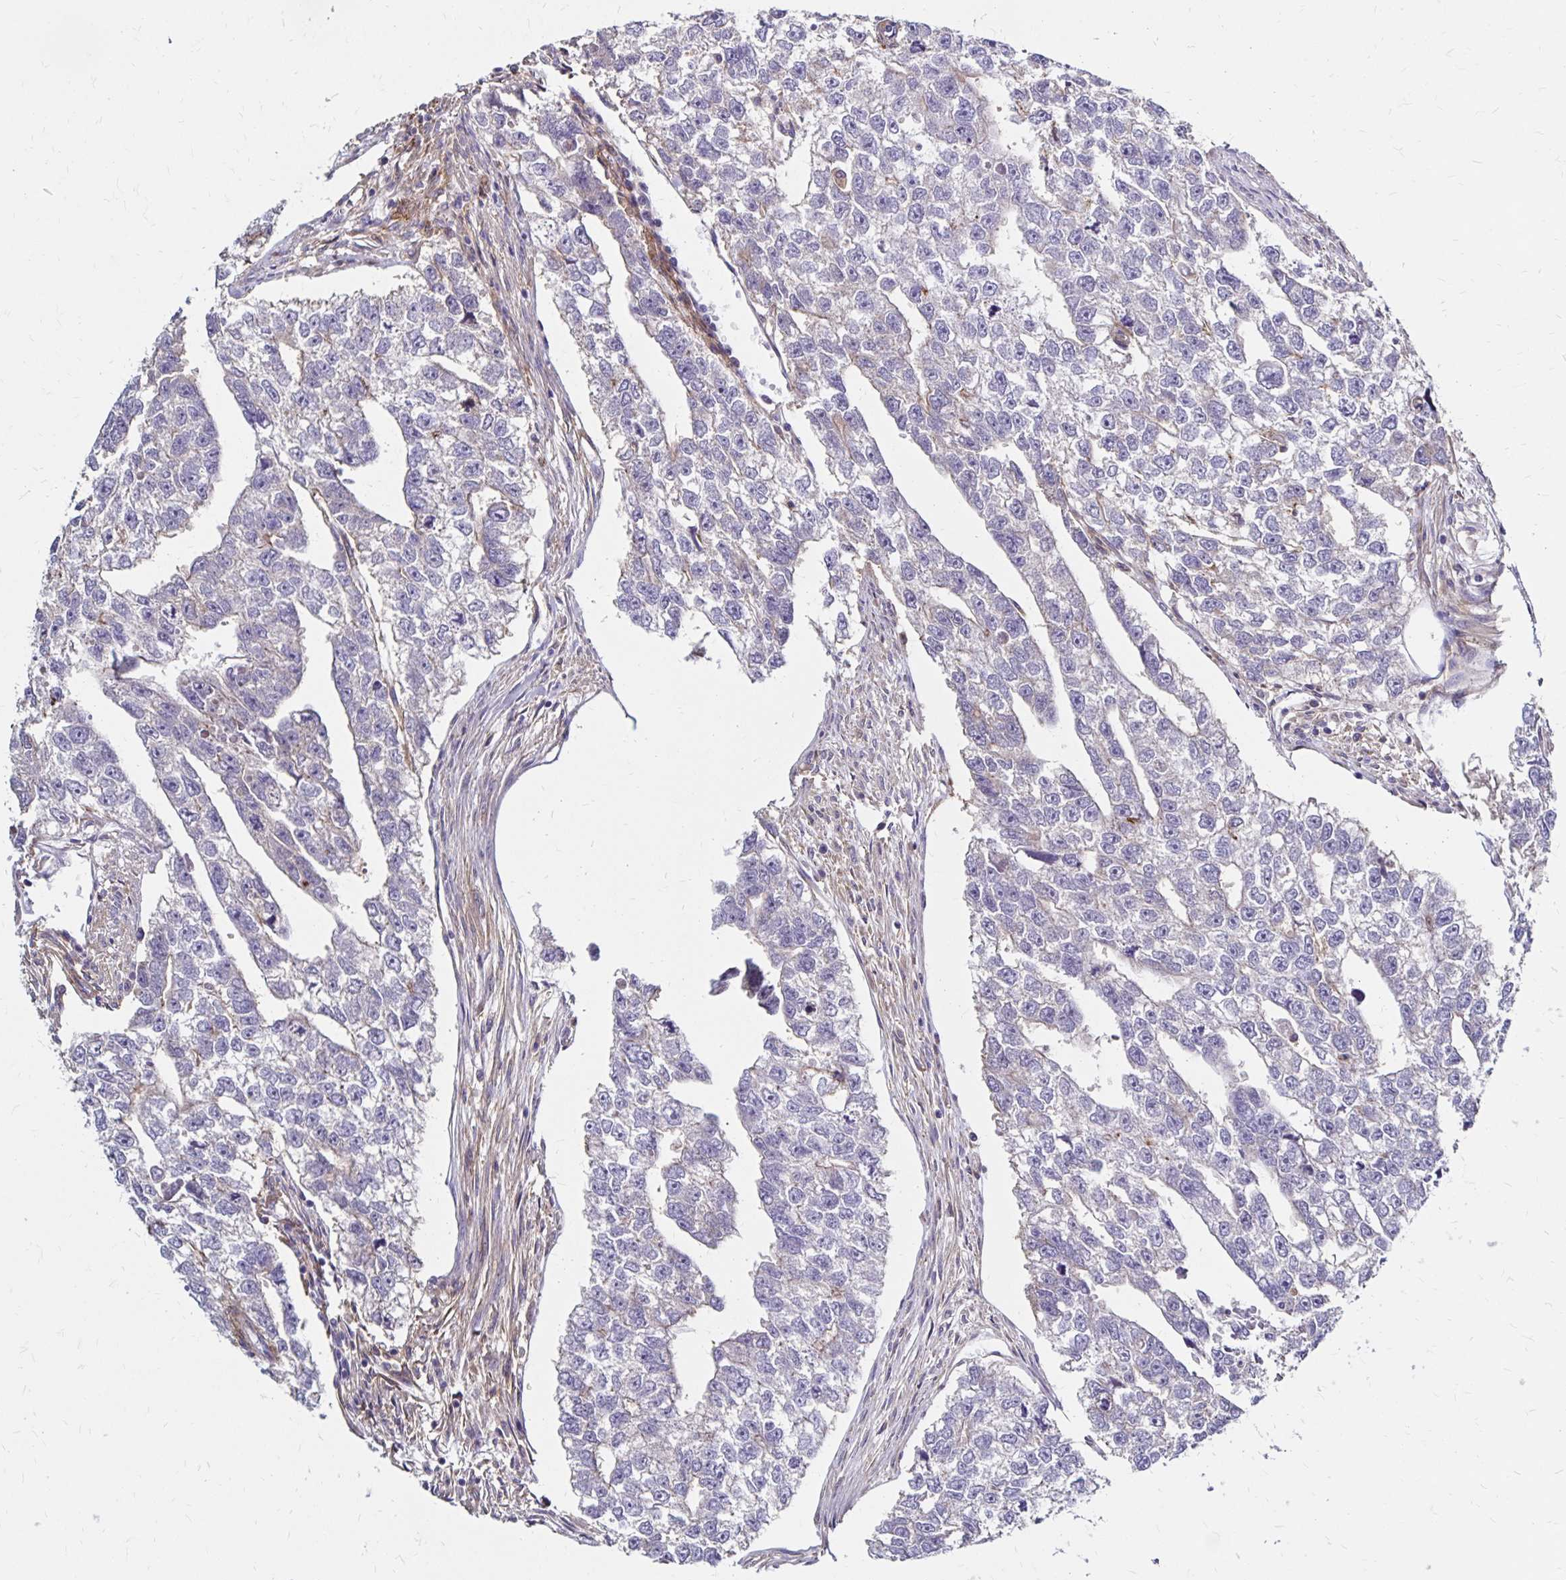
{"staining": {"intensity": "negative", "quantity": "none", "location": "none"}, "tissue": "testis cancer", "cell_type": "Tumor cells", "image_type": "cancer", "snomed": [{"axis": "morphology", "description": "Carcinoma, Embryonal, NOS"}, {"axis": "morphology", "description": "Teratoma, malignant, NOS"}, {"axis": "topography", "description": "Testis"}], "caption": "Testis embryonal carcinoma stained for a protein using IHC exhibits no positivity tumor cells.", "gene": "TNS3", "patient": {"sex": "male", "age": 44}}